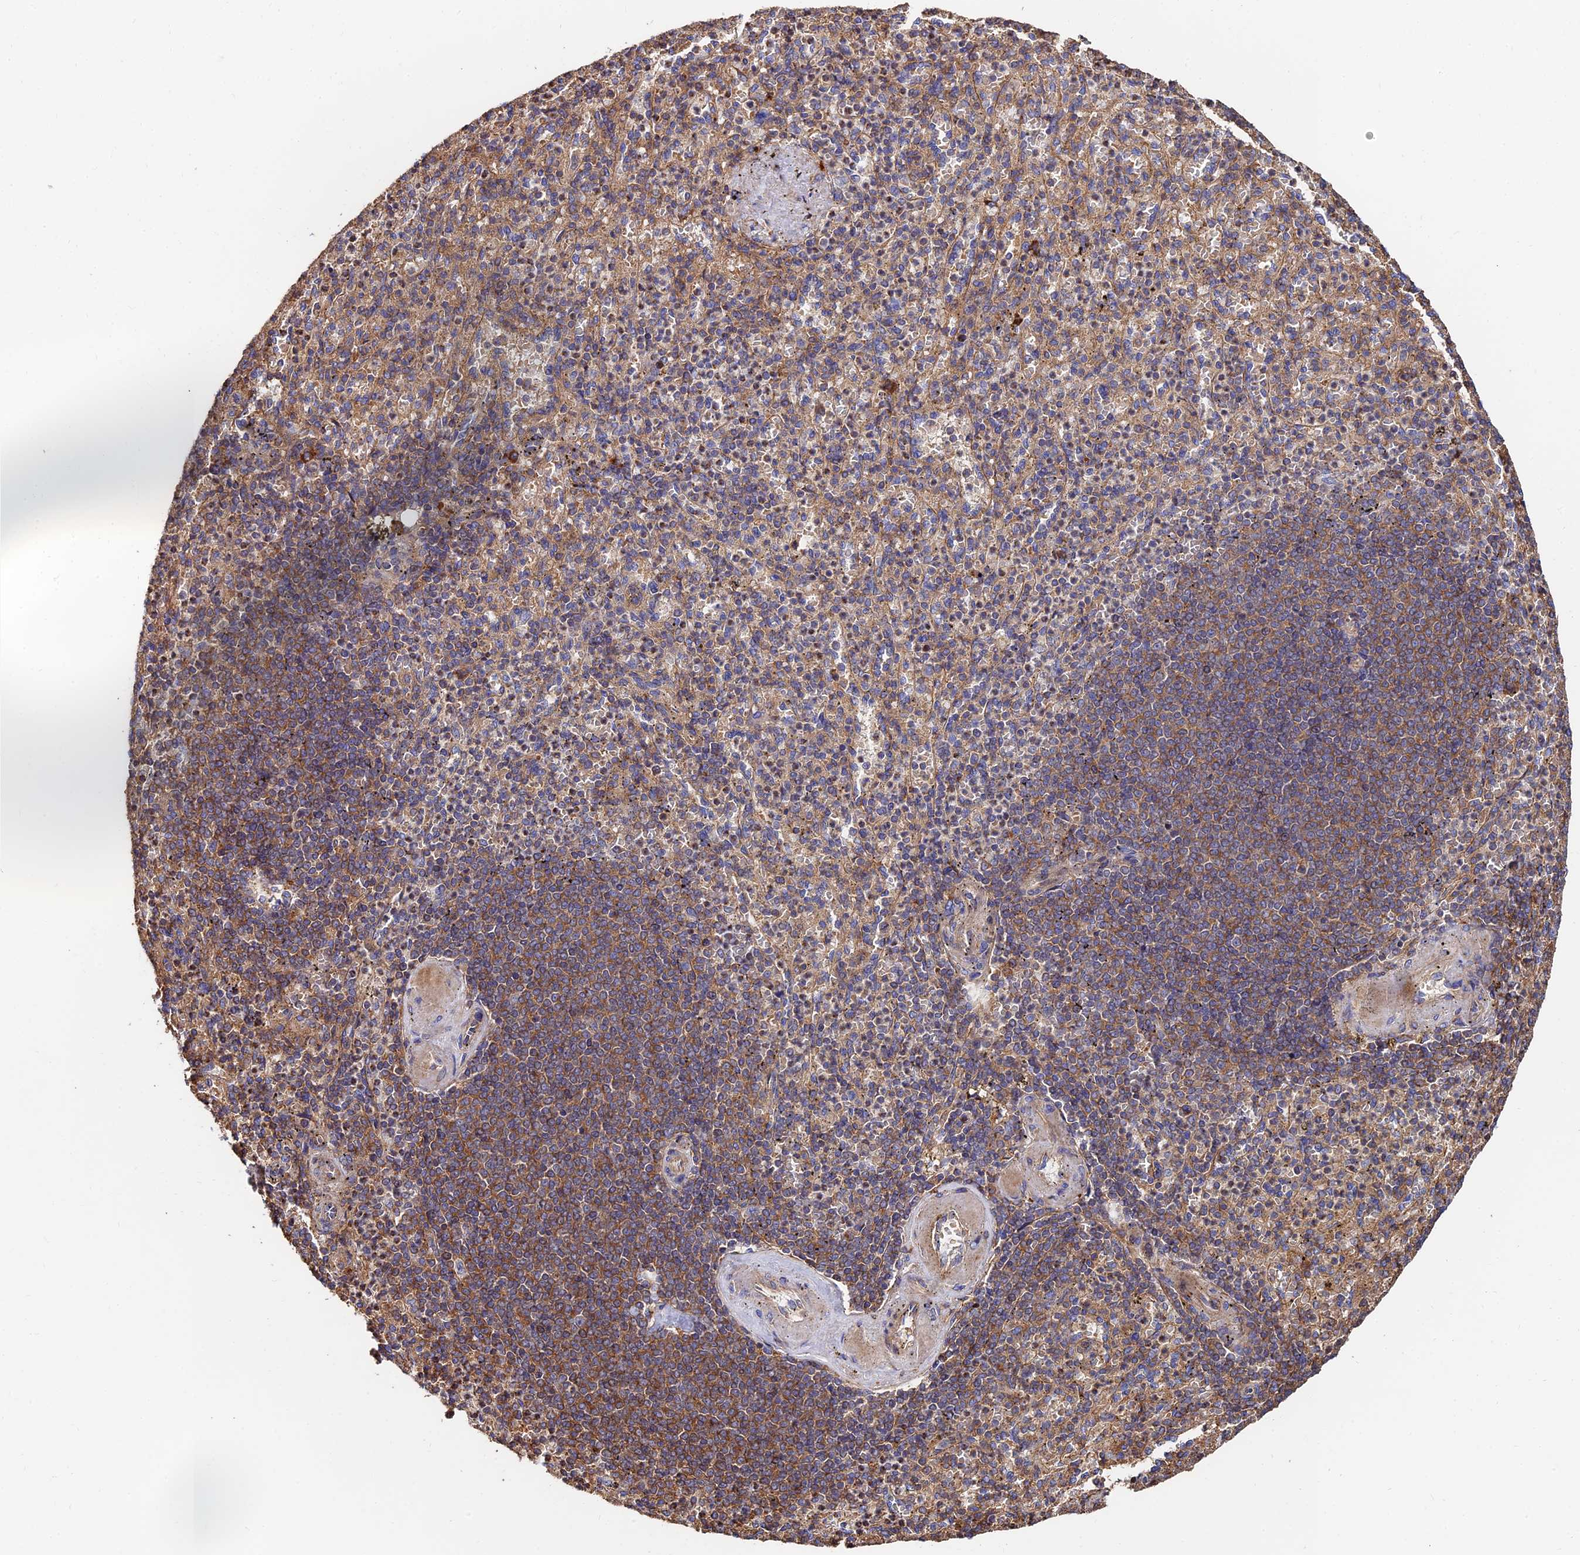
{"staining": {"intensity": "moderate", "quantity": "25%-75%", "location": "cytoplasmic/membranous"}, "tissue": "spleen", "cell_type": "Cells in red pulp", "image_type": "normal", "snomed": [{"axis": "morphology", "description": "Normal tissue, NOS"}, {"axis": "topography", "description": "Spleen"}], "caption": "A brown stain labels moderate cytoplasmic/membranous positivity of a protein in cells in red pulp of benign spleen. The staining was performed using DAB (3,3'-diaminobenzidine) to visualize the protein expression in brown, while the nuclei were stained in blue with hematoxylin (Magnification: 20x).", "gene": "EXT1", "patient": {"sex": "female", "age": 74}}